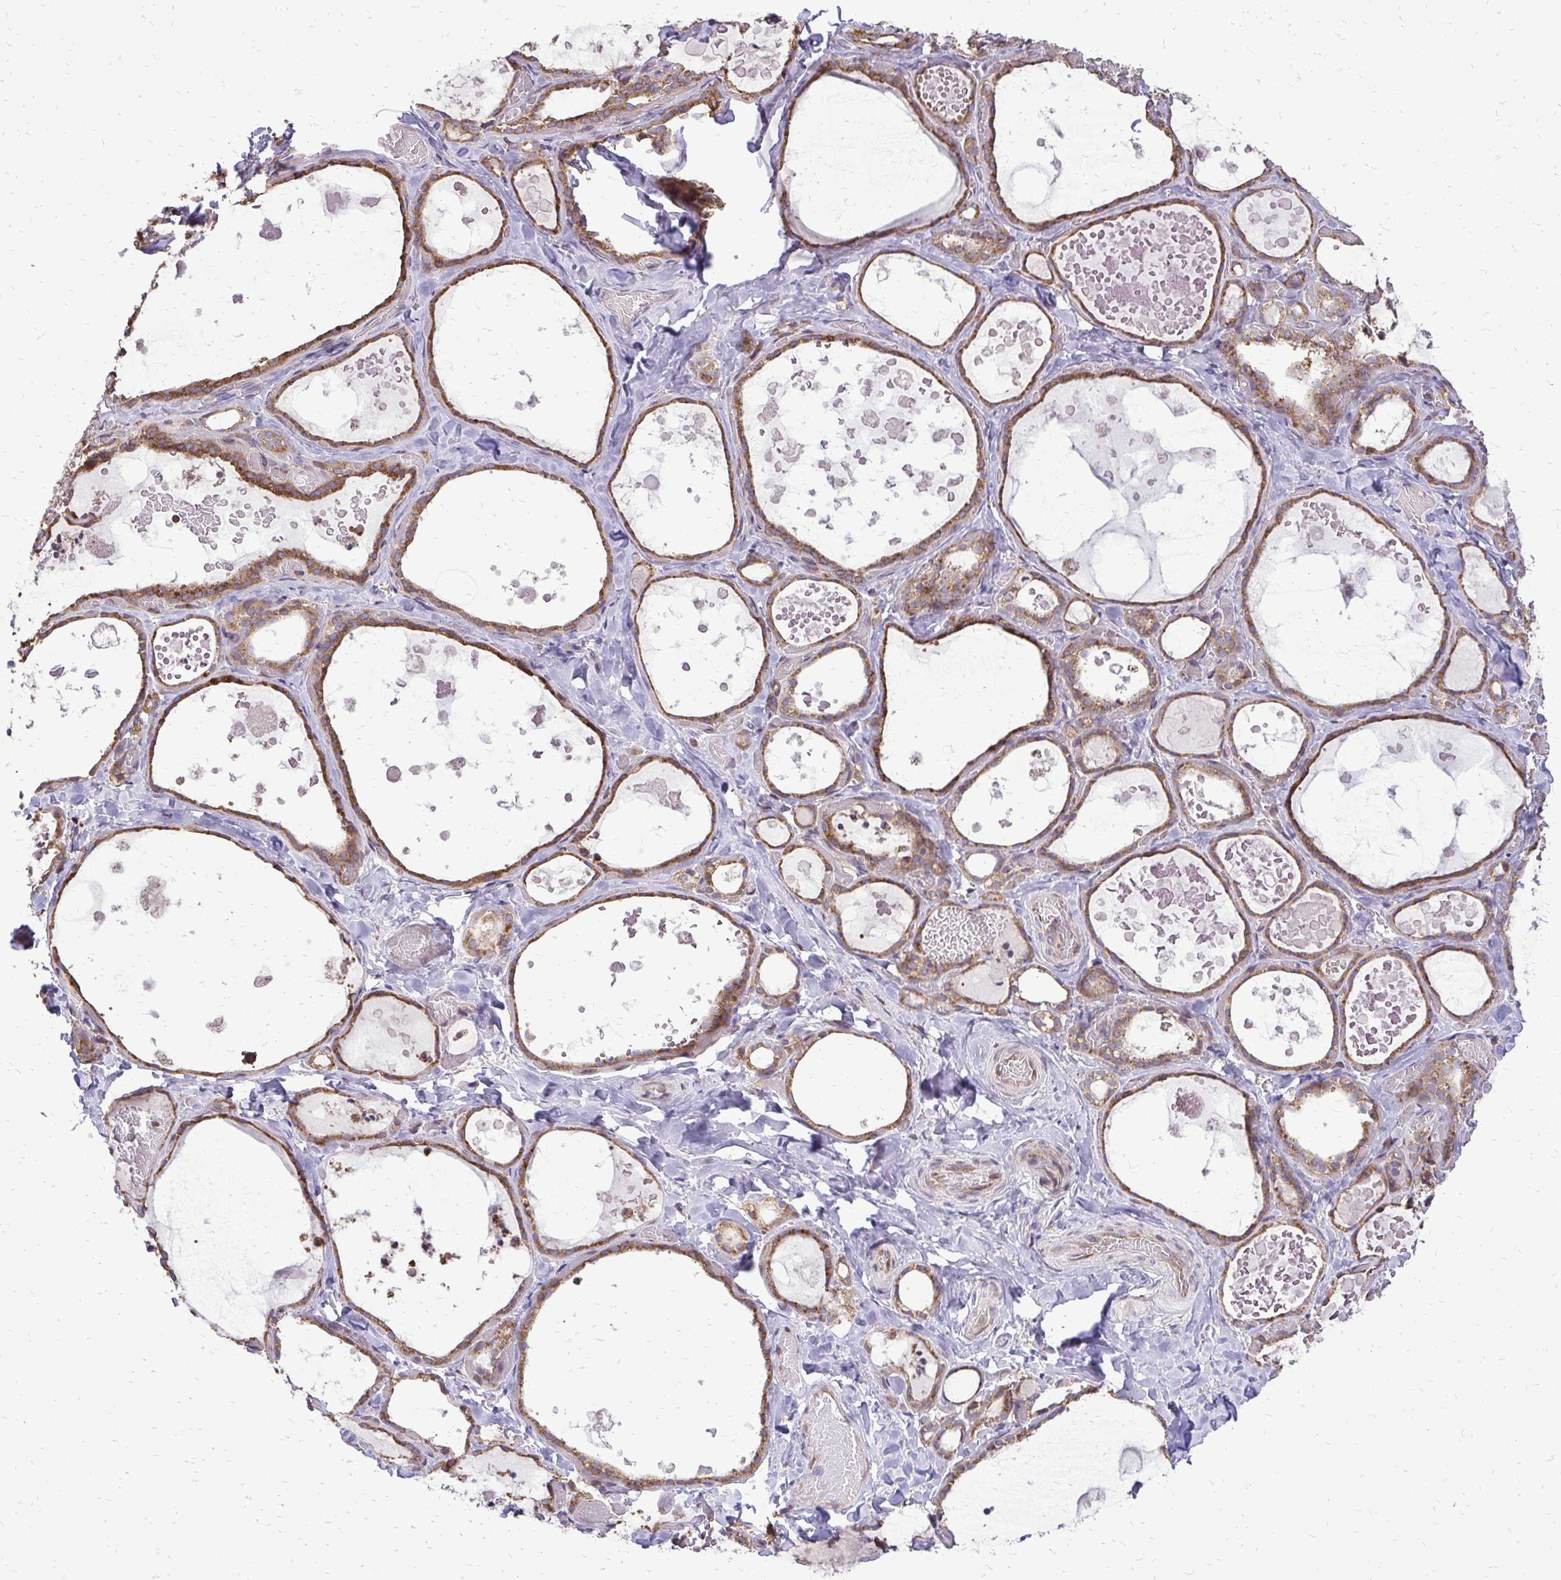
{"staining": {"intensity": "moderate", "quantity": ">75%", "location": "cytoplasmic/membranous"}, "tissue": "thyroid gland", "cell_type": "Glandular cells", "image_type": "normal", "snomed": [{"axis": "morphology", "description": "Normal tissue, NOS"}, {"axis": "topography", "description": "Thyroid gland"}], "caption": "Thyroid gland stained for a protein (brown) shows moderate cytoplasmic/membranous positive staining in approximately >75% of glandular cells.", "gene": "RPS3", "patient": {"sex": "female", "age": 56}}